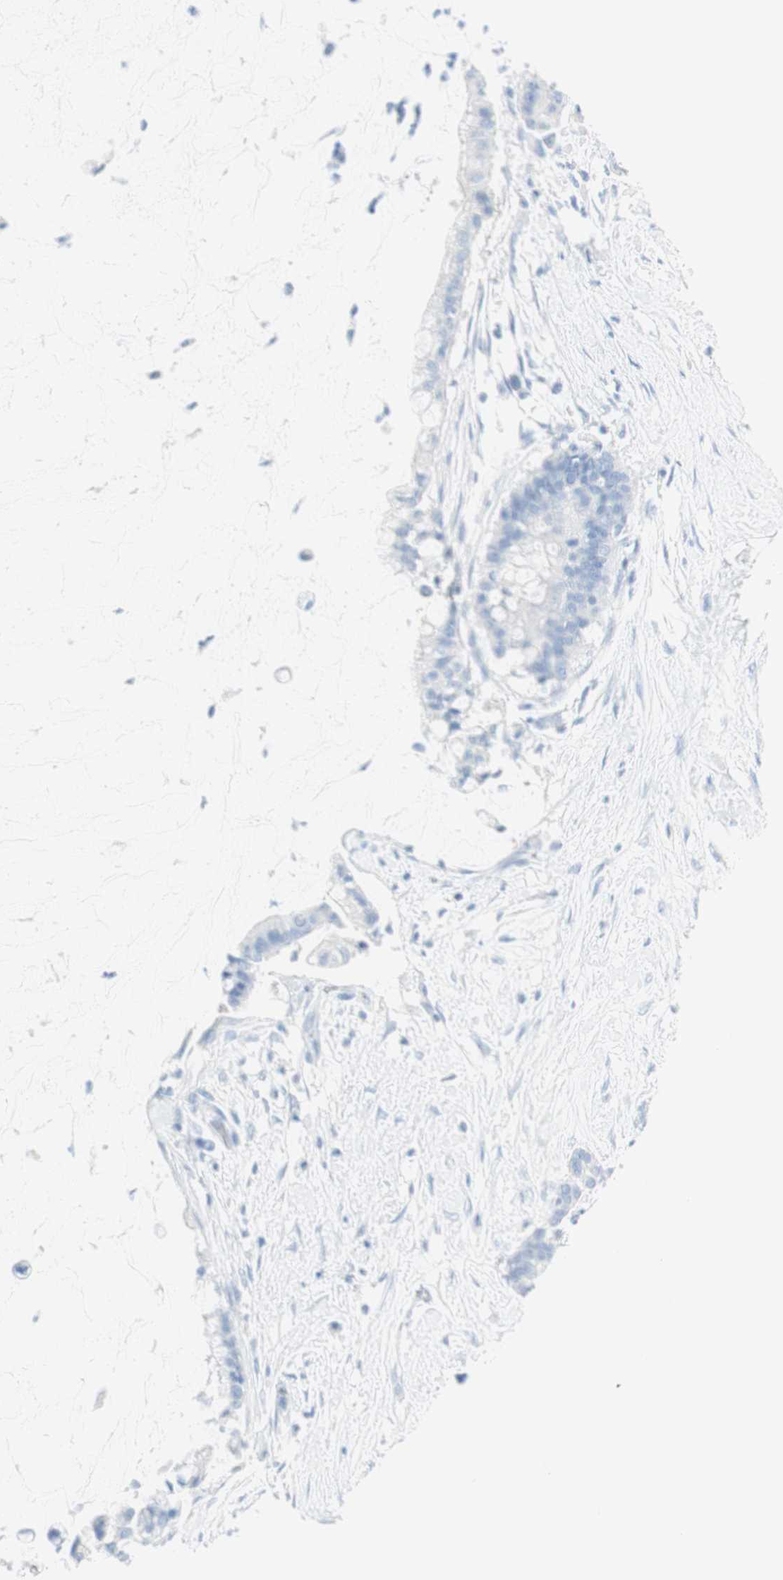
{"staining": {"intensity": "negative", "quantity": "none", "location": "none"}, "tissue": "pancreatic cancer", "cell_type": "Tumor cells", "image_type": "cancer", "snomed": [{"axis": "morphology", "description": "Adenocarcinoma, NOS"}, {"axis": "topography", "description": "Pancreas"}], "caption": "This is a photomicrograph of immunohistochemistry staining of adenocarcinoma (pancreatic), which shows no positivity in tumor cells.", "gene": "TPO", "patient": {"sex": "male", "age": 41}}